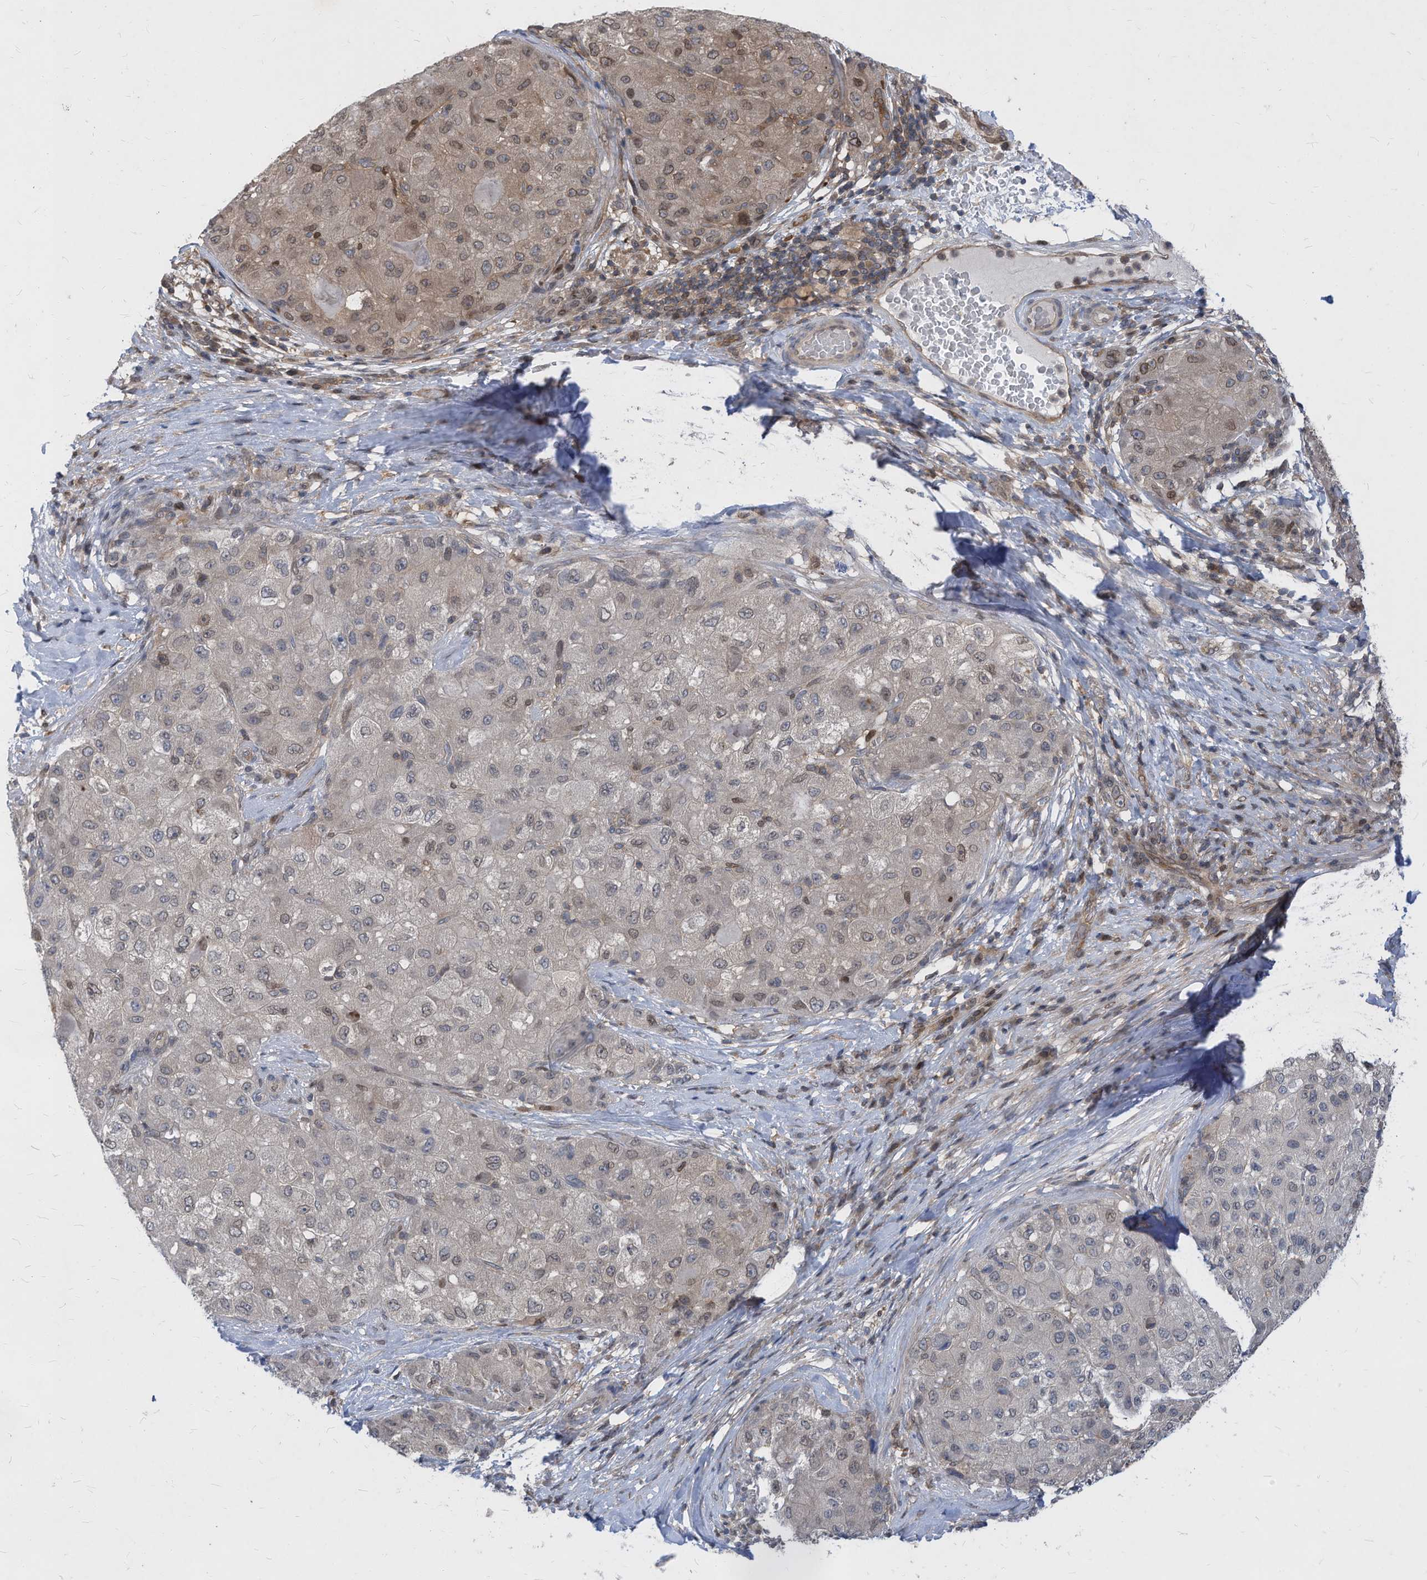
{"staining": {"intensity": "weak", "quantity": "<25%", "location": "cytoplasmic/membranous,nuclear"}, "tissue": "liver cancer", "cell_type": "Tumor cells", "image_type": "cancer", "snomed": [{"axis": "morphology", "description": "Carcinoma, Hepatocellular, NOS"}, {"axis": "topography", "description": "Liver"}], "caption": "Immunohistochemical staining of human hepatocellular carcinoma (liver) displays no significant staining in tumor cells.", "gene": "KPNB1", "patient": {"sex": "male", "age": 80}}